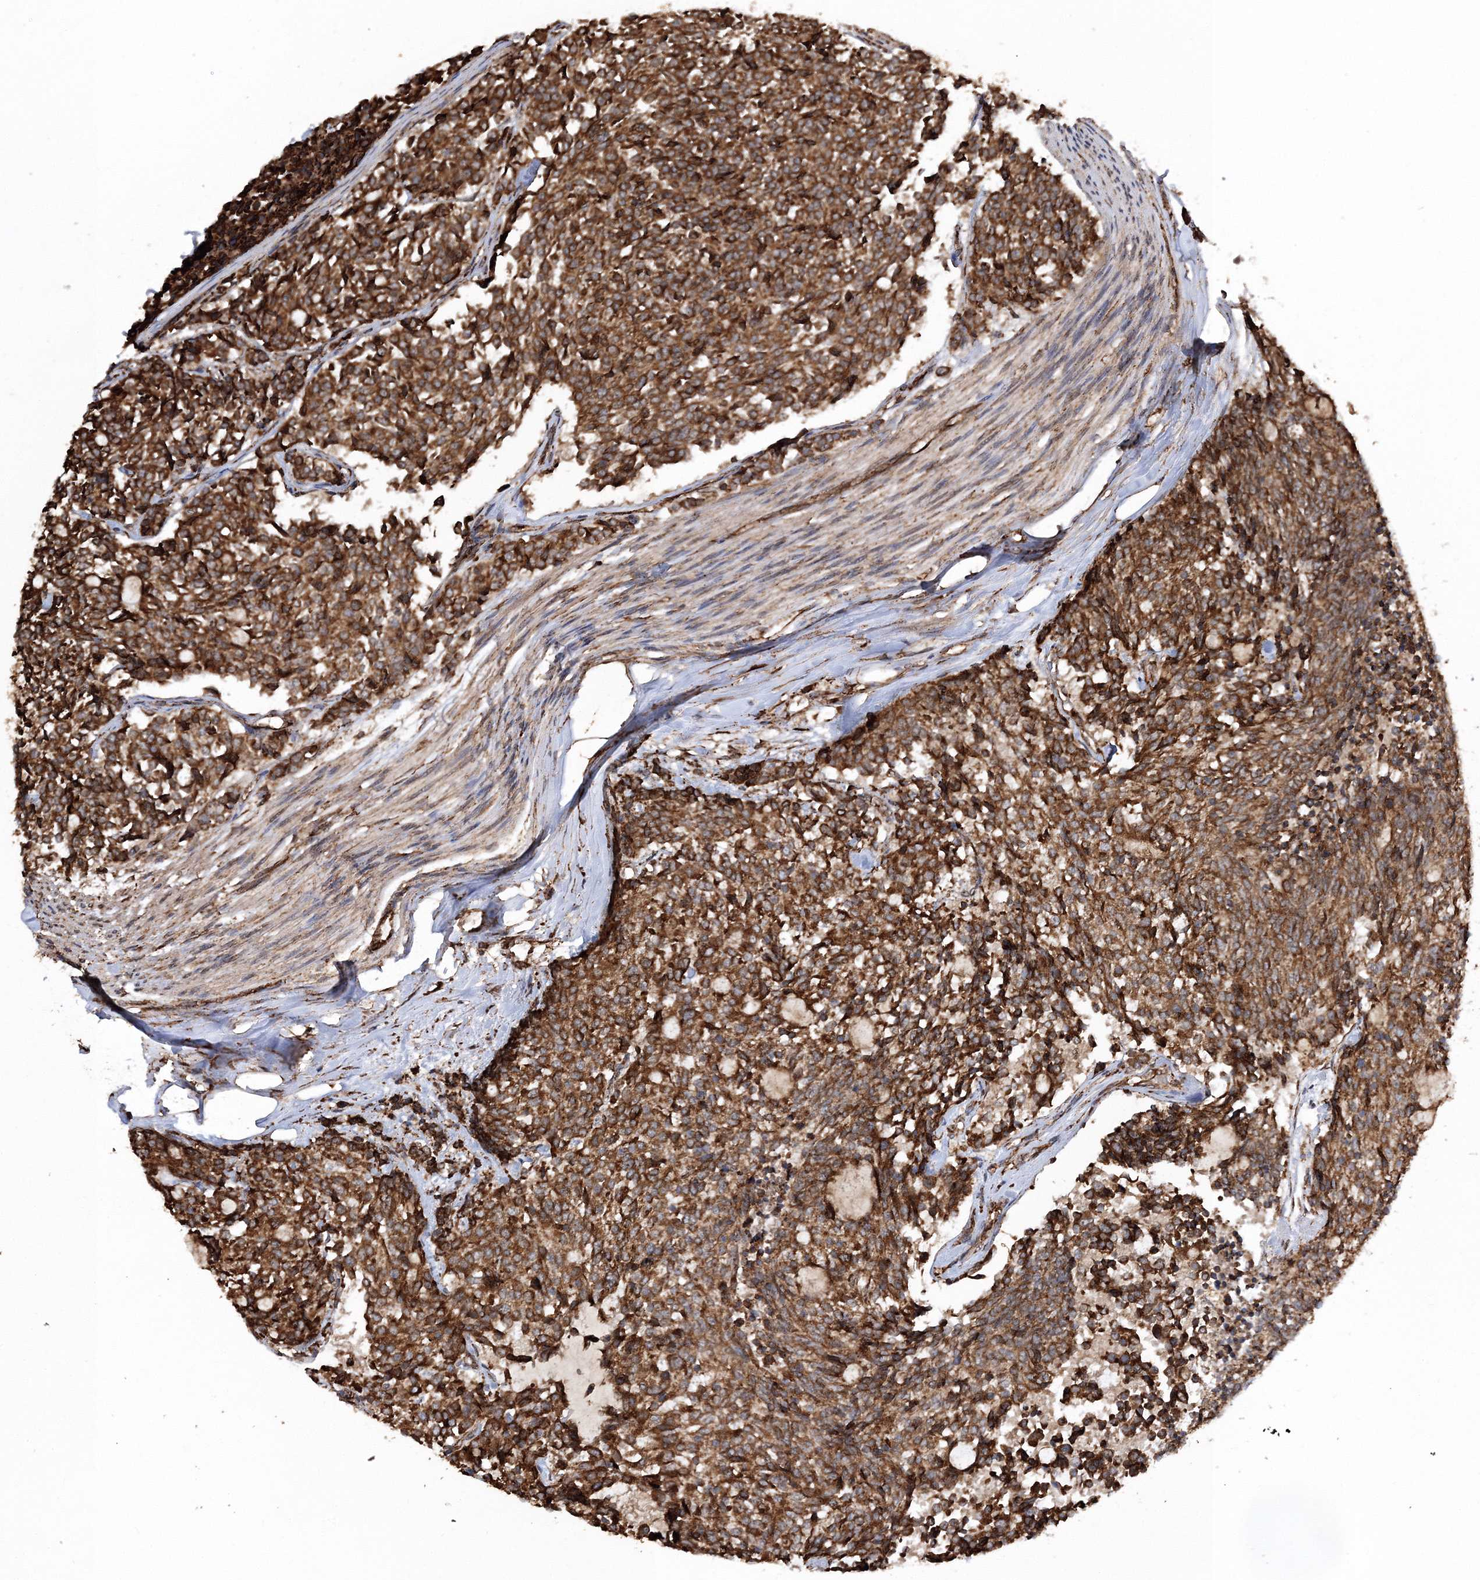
{"staining": {"intensity": "strong", "quantity": ">75%", "location": "cytoplasmic/membranous"}, "tissue": "carcinoid", "cell_type": "Tumor cells", "image_type": "cancer", "snomed": [{"axis": "morphology", "description": "Carcinoid, malignant, NOS"}, {"axis": "topography", "description": "Pancreas"}], "caption": "Immunohistochemical staining of human carcinoid displays high levels of strong cytoplasmic/membranous positivity in approximately >75% of tumor cells. (DAB IHC with brightfield microscopy, high magnification).", "gene": "SCRN3", "patient": {"sex": "female", "age": 54}}